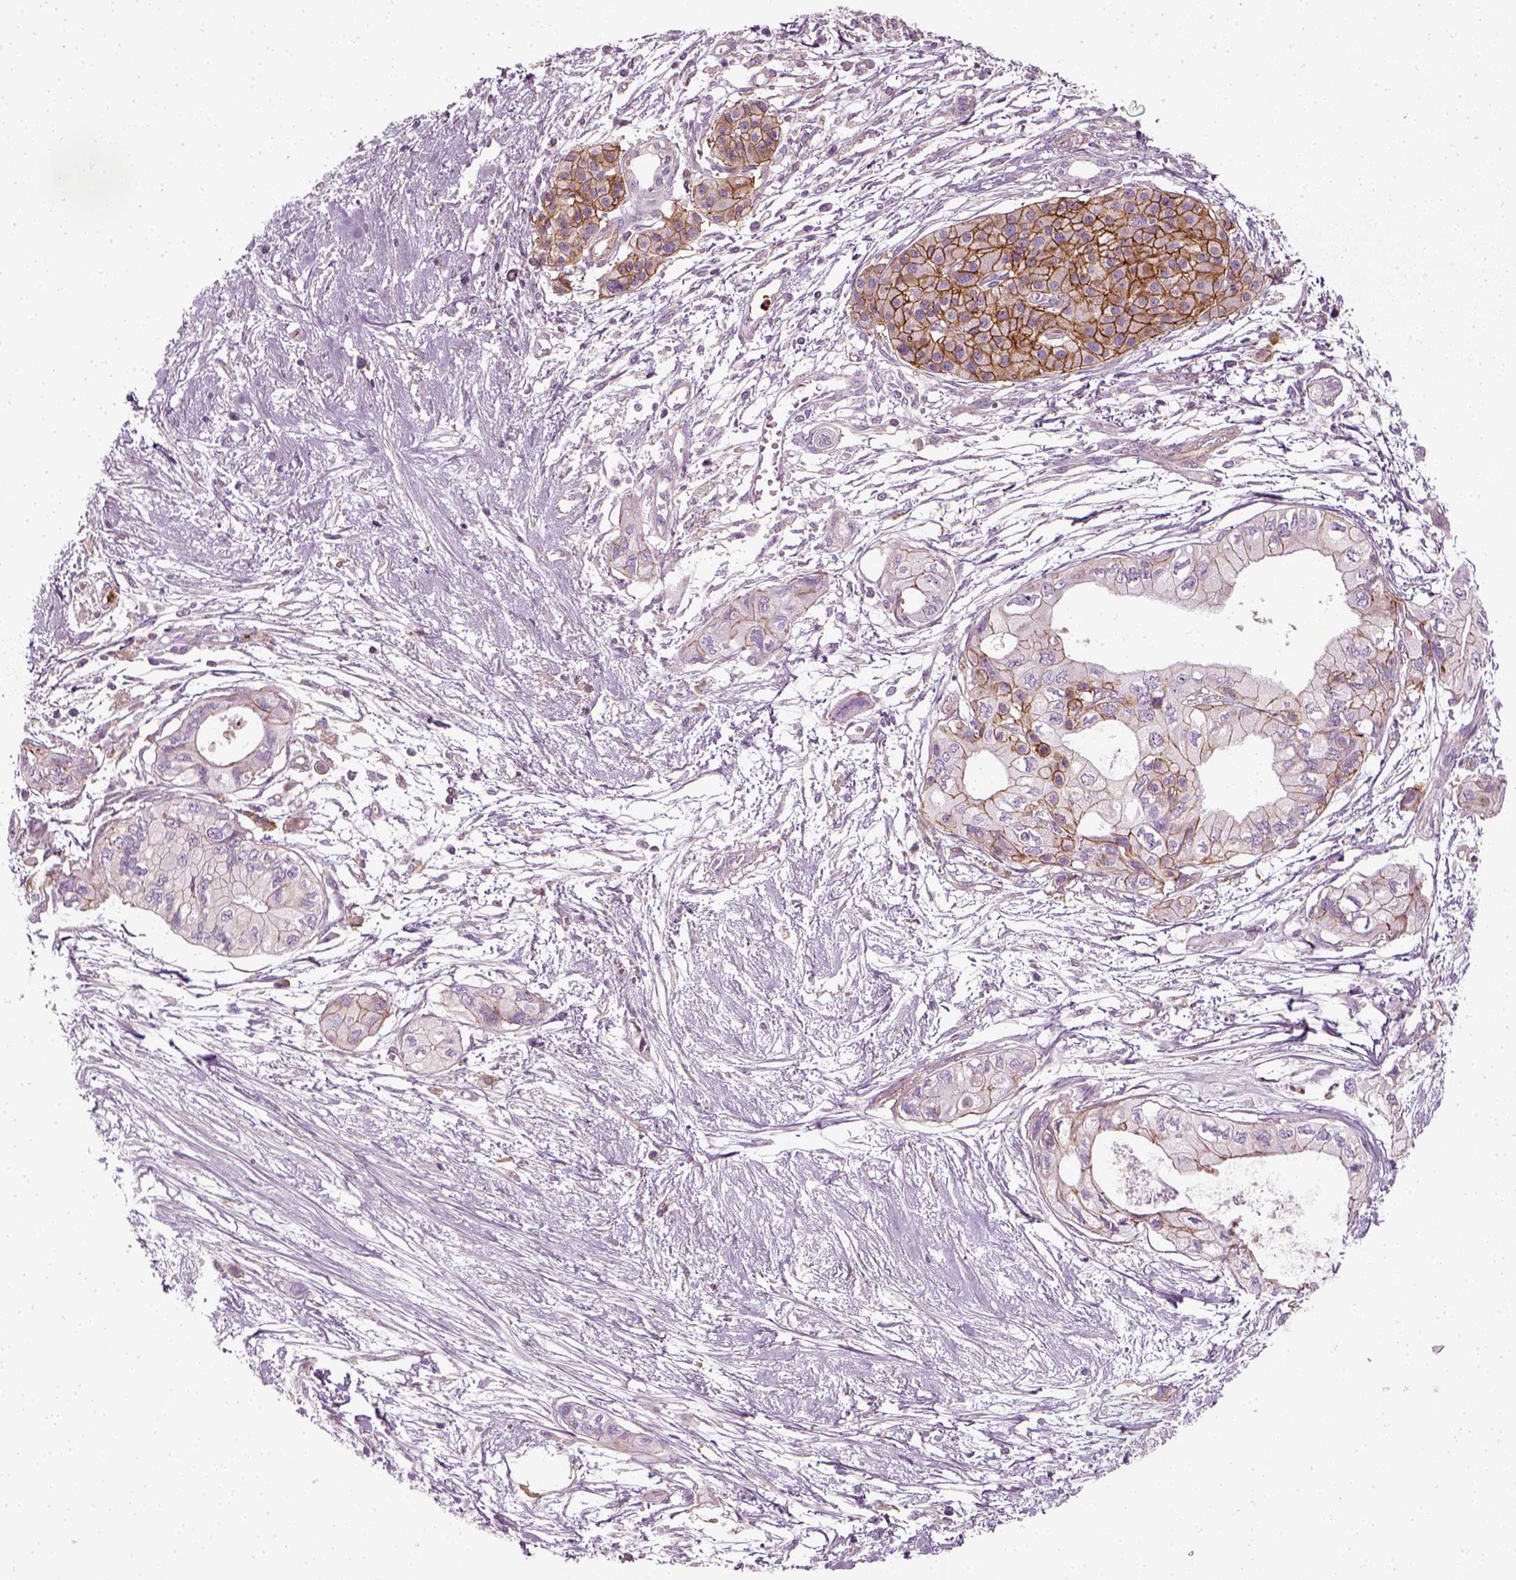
{"staining": {"intensity": "moderate", "quantity": "<25%", "location": "cytoplasmic/membranous"}, "tissue": "pancreatic cancer", "cell_type": "Tumor cells", "image_type": "cancer", "snomed": [{"axis": "morphology", "description": "Adenocarcinoma, NOS"}, {"axis": "topography", "description": "Pancreas"}], "caption": "About <25% of tumor cells in pancreatic adenocarcinoma demonstrate moderate cytoplasmic/membranous protein positivity as visualized by brown immunohistochemical staining.", "gene": "NPTN", "patient": {"sex": "female", "age": 76}}